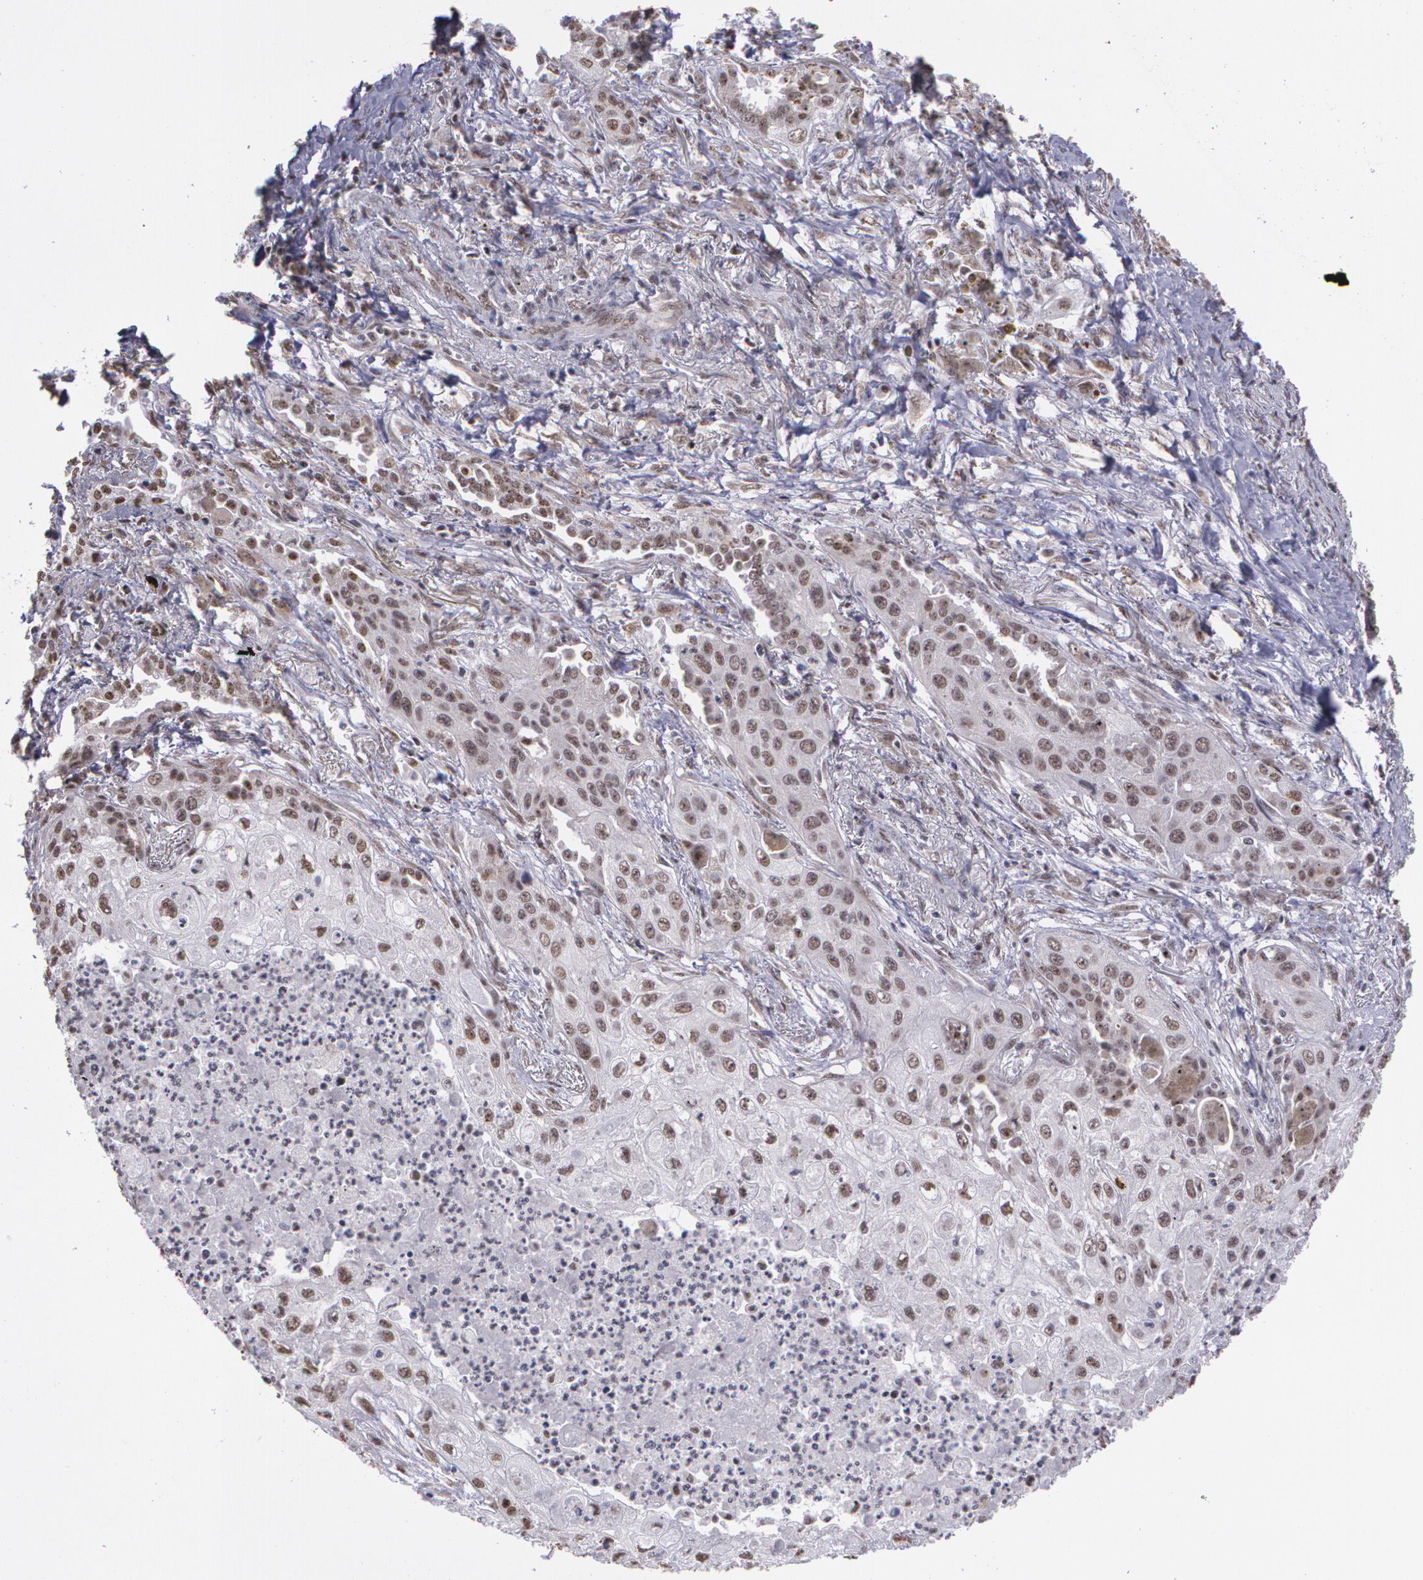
{"staining": {"intensity": "moderate", "quantity": ">75%", "location": "nuclear"}, "tissue": "lung cancer", "cell_type": "Tumor cells", "image_type": "cancer", "snomed": [{"axis": "morphology", "description": "Squamous cell carcinoma, NOS"}, {"axis": "topography", "description": "Lung"}], "caption": "Protein staining of lung squamous cell carcinoma tissue shows moderate nuclear staining in about >75% of tumor cells.", "gene": "C6orf15", "patient": {"sex": "male", "age": 71}}